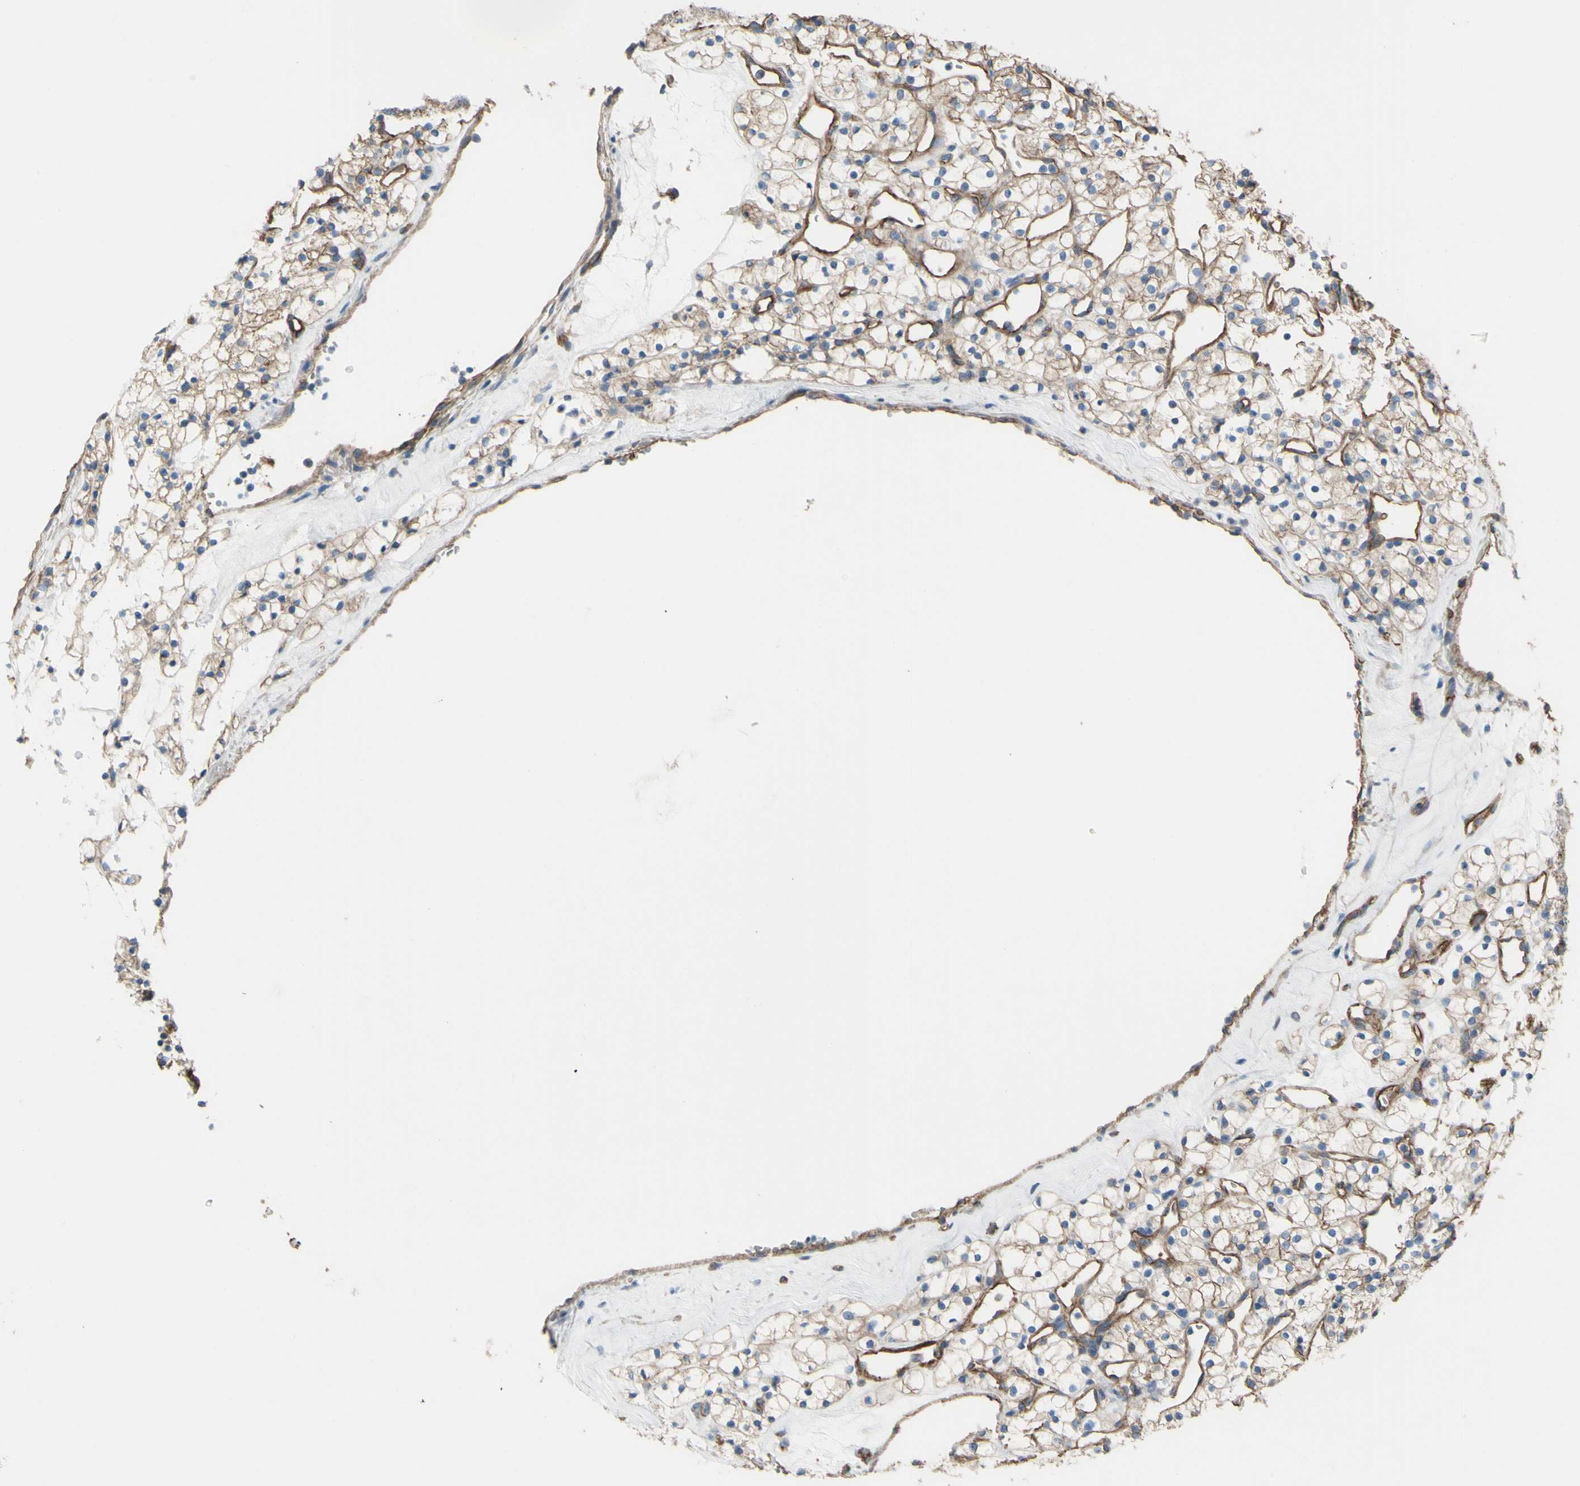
{"staining": {"intensity": "moderate", "quantity": ">75%", "location": "cytoplasmic/membranous"}, "tissue": "renal cancer", "cell_type": "Tumor cells", "image_type": "cancer", "snomed": [{"axis": "morphology", "description": "Adenocarcinoma, NOS"}, {"axis": "topography", "description": "Kidney"}], "caption": "Immunohistochemistry (IHC) of renal cancer (adenocarcinoma) displays medium levels of moderate cytoplasmic/membranous positivity in about >75% of tumor cells.", "gene": "TPBG", "patient": {"sex": "female", "age": 60}}